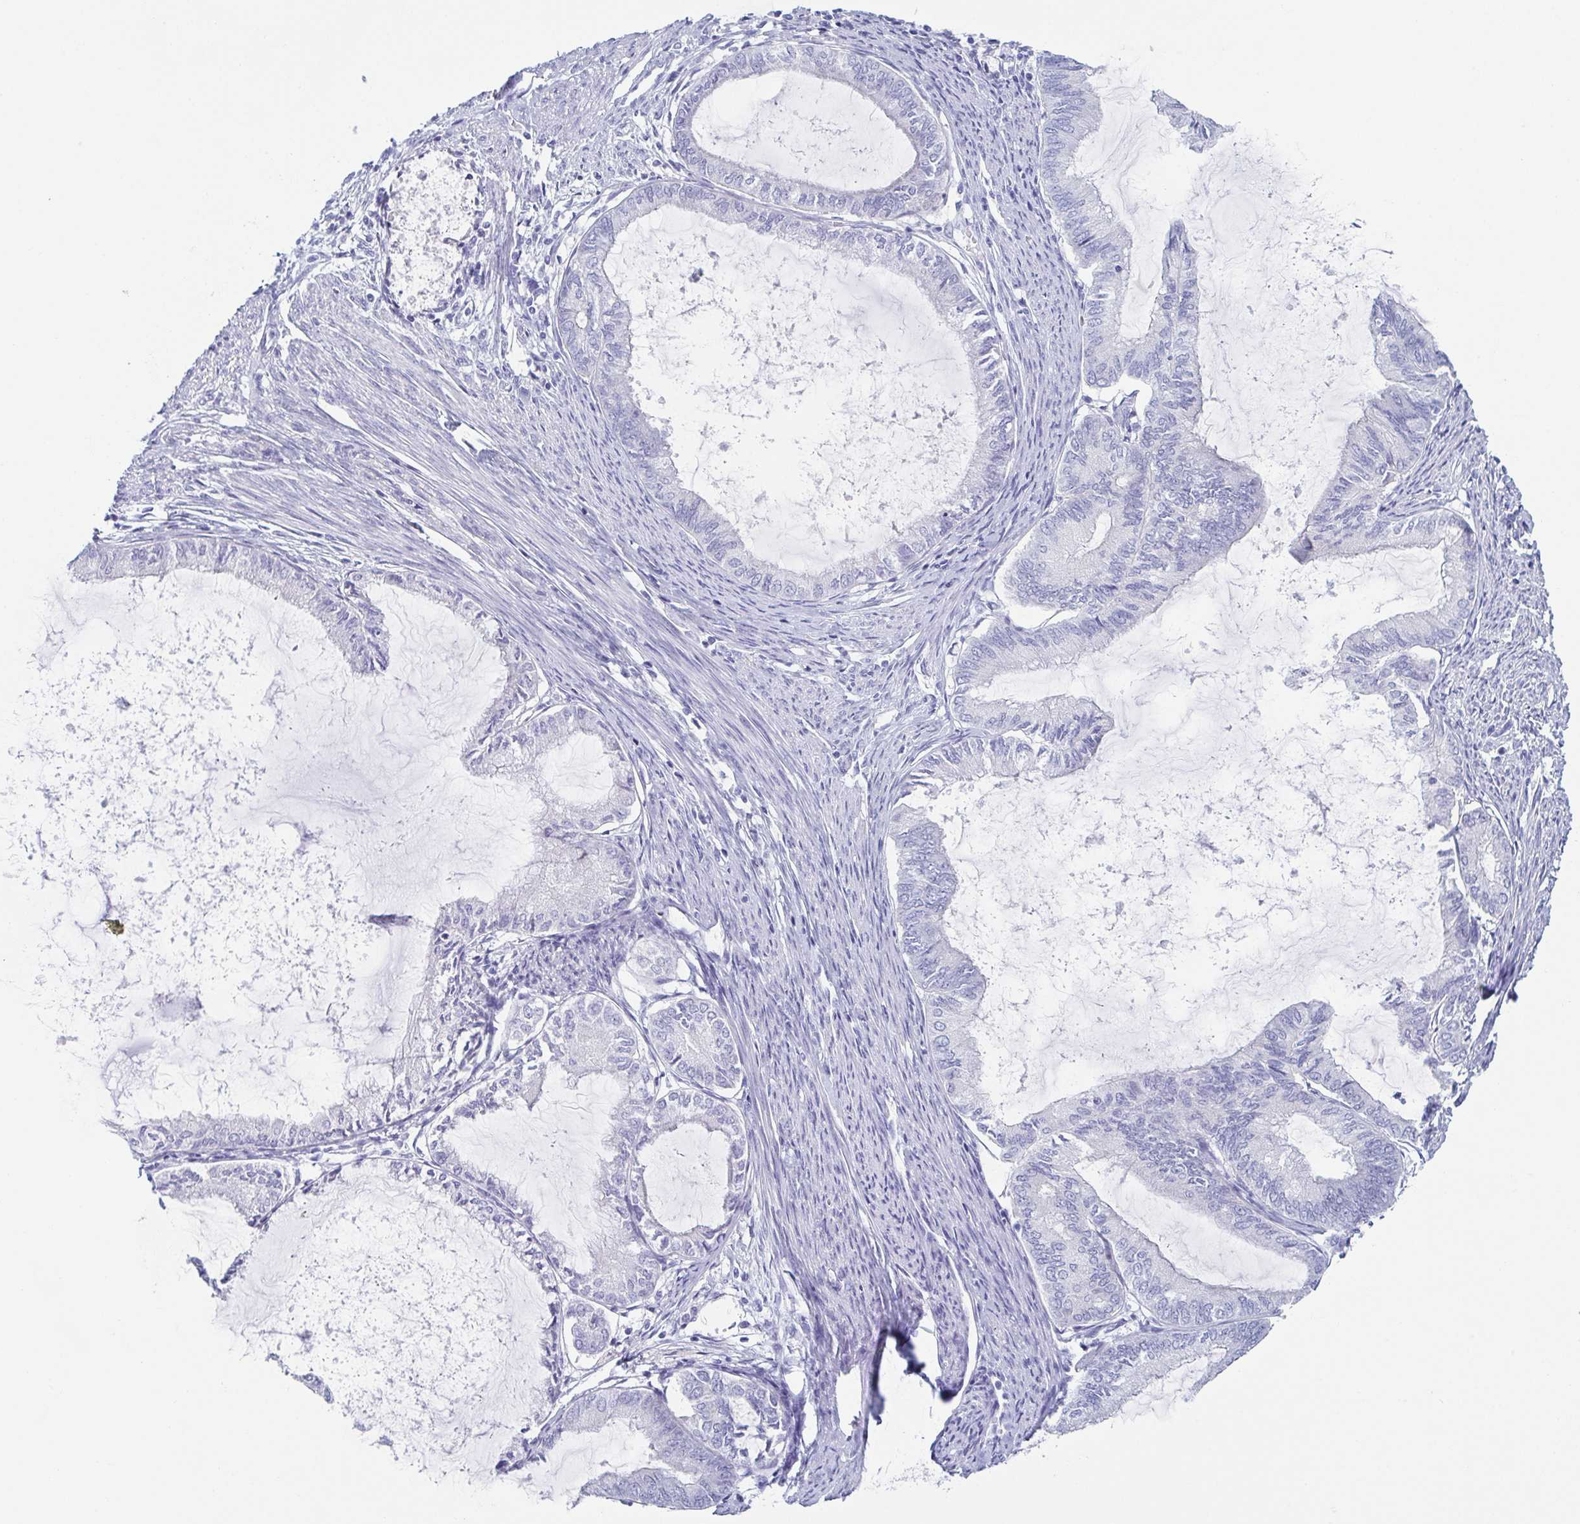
{"staining": {"intensity": "negative", "quantity": "none", "location": "none"}, "tissue": "endometrial cancer", "cell_type": "Tumor cells", "image_type": "cancer", "snomed": [{"axis": "morphology", "description": "Adenocarcinoma, NOS"}, {"axis": "topography", "description": "Endometrium"}], "caption": "Immunohistochemistry of adenocarcinoma (endometrial) demonstrates no expression in tumor cells.", "gene": "DYNC1I1", "patient": {"sex": "female", "age": 86}}